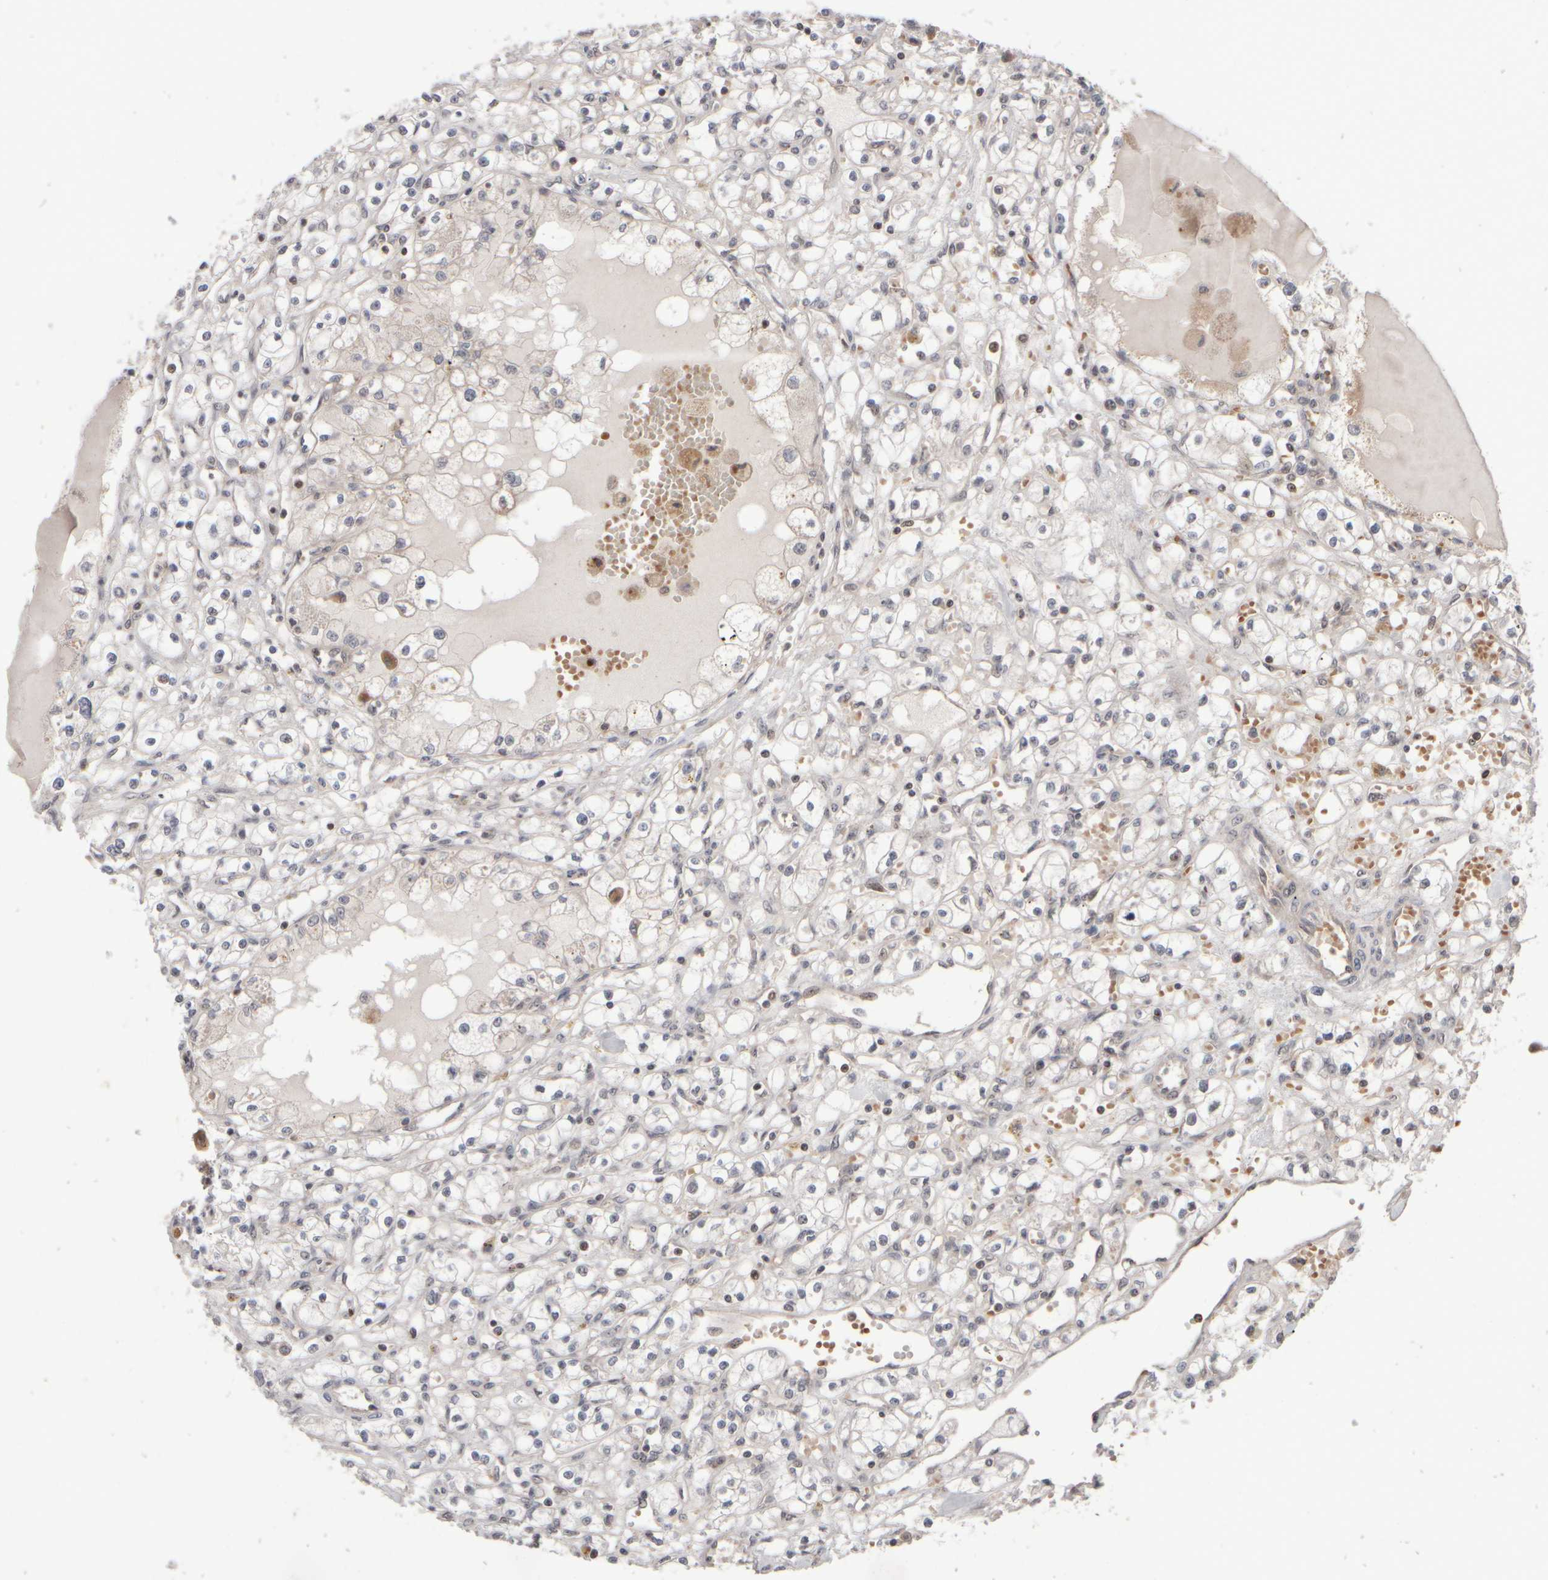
{"staining": {"intensity": "negative", "quantity": "none", "location": "none"}, "tissue": "renal cancer", "cell_type": "Tumor cells", "image_type": "cancer", "snomed": [{"axis": "morphology", "description": "Adenocarcinoma, NOS"}, {"axis": "topography", "description": "Kidney"}], "caption": "Immunohistochemistry (IHC) image of neoplastic tissue: human renal cancer (adenocarcinoma) stained with DAB displays no significant protein positivity in tumor cells. The staining is performed using DAB brown chromogen with nuclei counter-stained in using hematoxylin.", "gene": "ABHD11", "patient": {"sex": "male", "age": 56}}